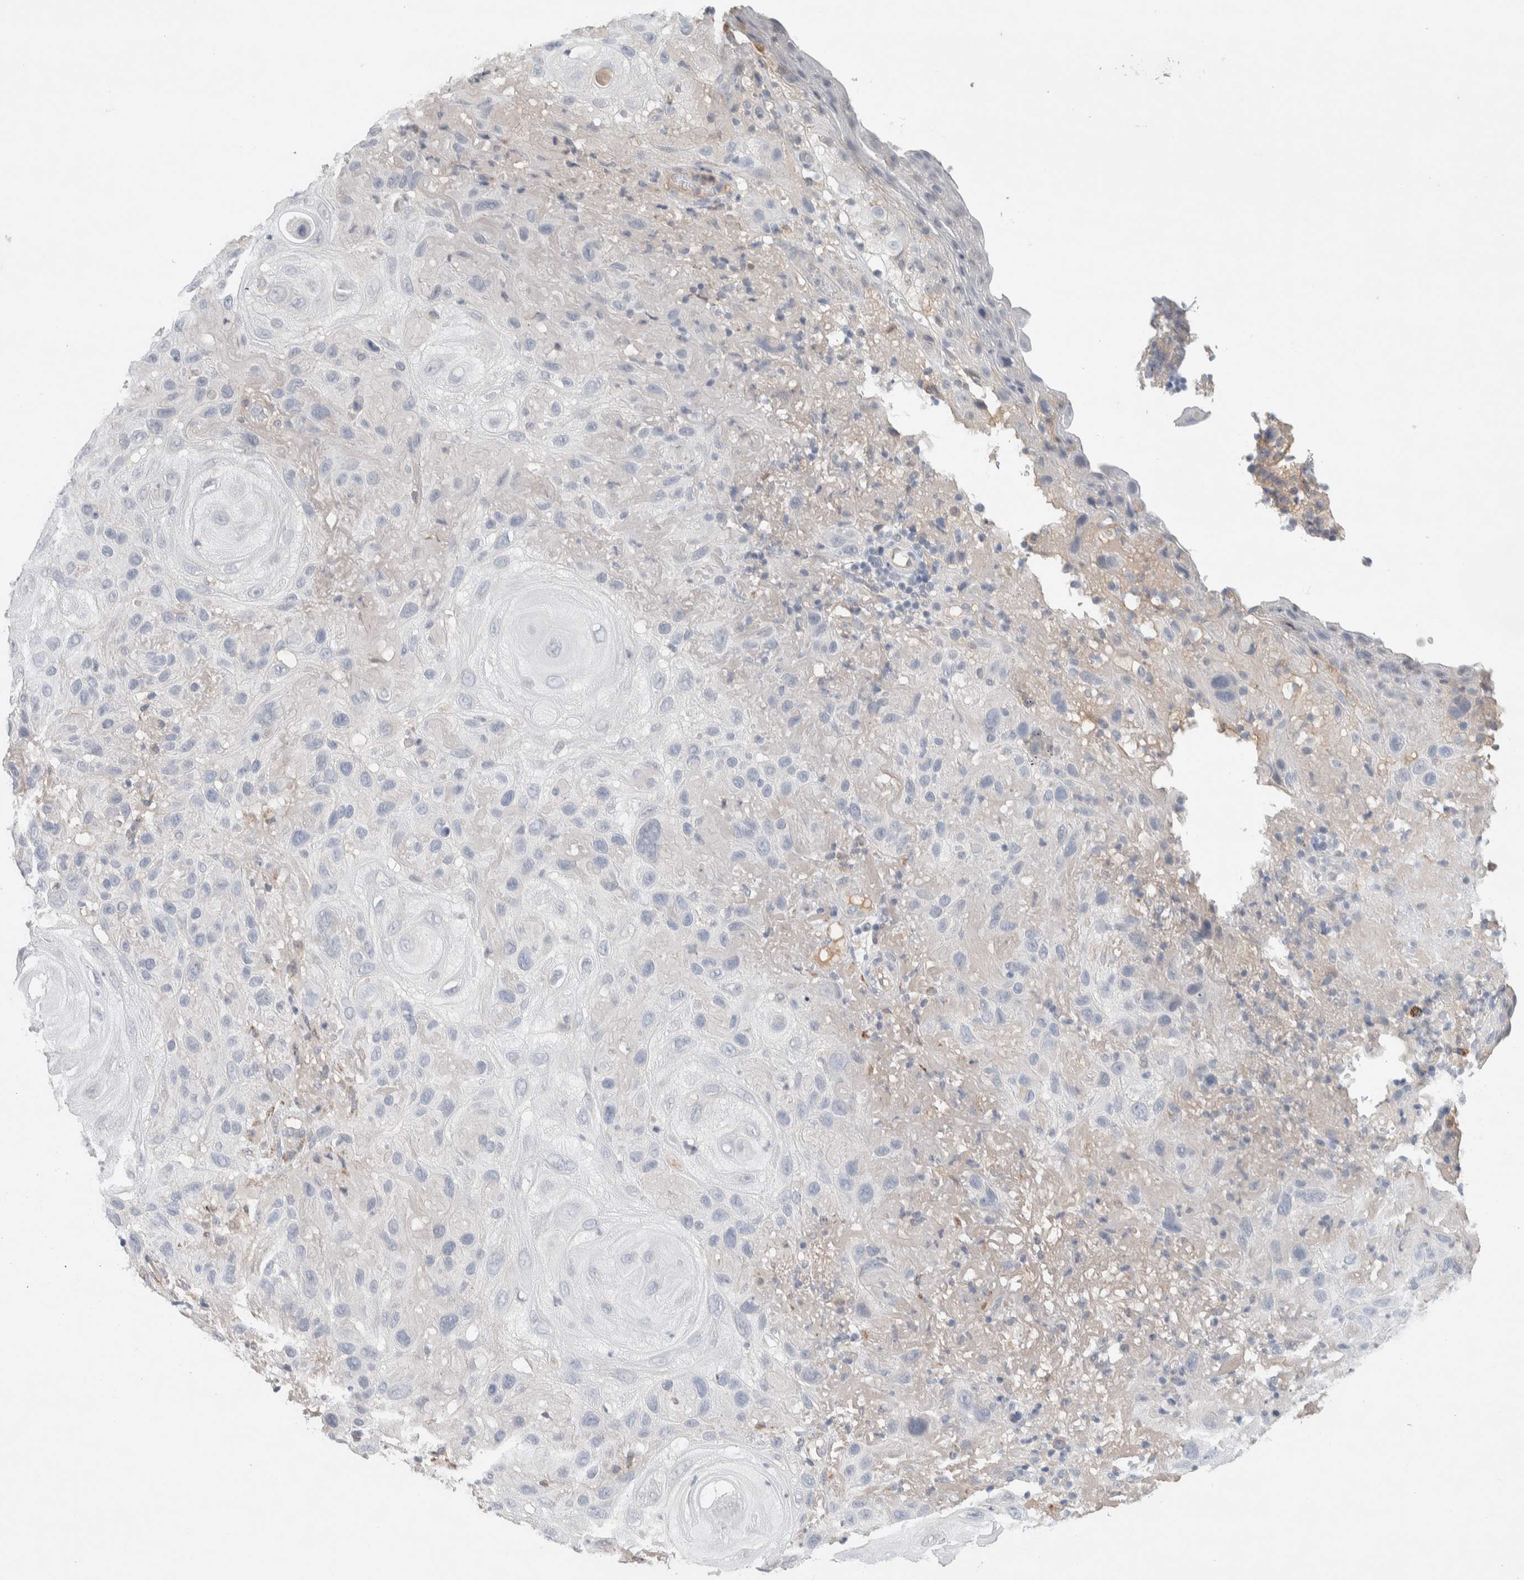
{"staining": {"intensity": "negative", "quantity": "none", "location": "none"}, "tissue": "skin cancer", "cell_type": "Tumor cells", "image_type": "cancer", "snomed": [{"axis": "morphology", "description": "Squamous cell carcinoma, NOS"}, {"axis": "topography", "description": "Skin"}], "caption": "DAB (3,3'-diaminobenzidine) immunohistochemical staining of squamous cell carcinoma (skin) demonstrates no significant expression in tumor cells. (DAB (3,3'-diaminobenzidine) immunohistochemistry (IHC) with hematoxylin counter stain).", "gene": "DEPTOR", "patient": {"sex": "female", "age": 96}}